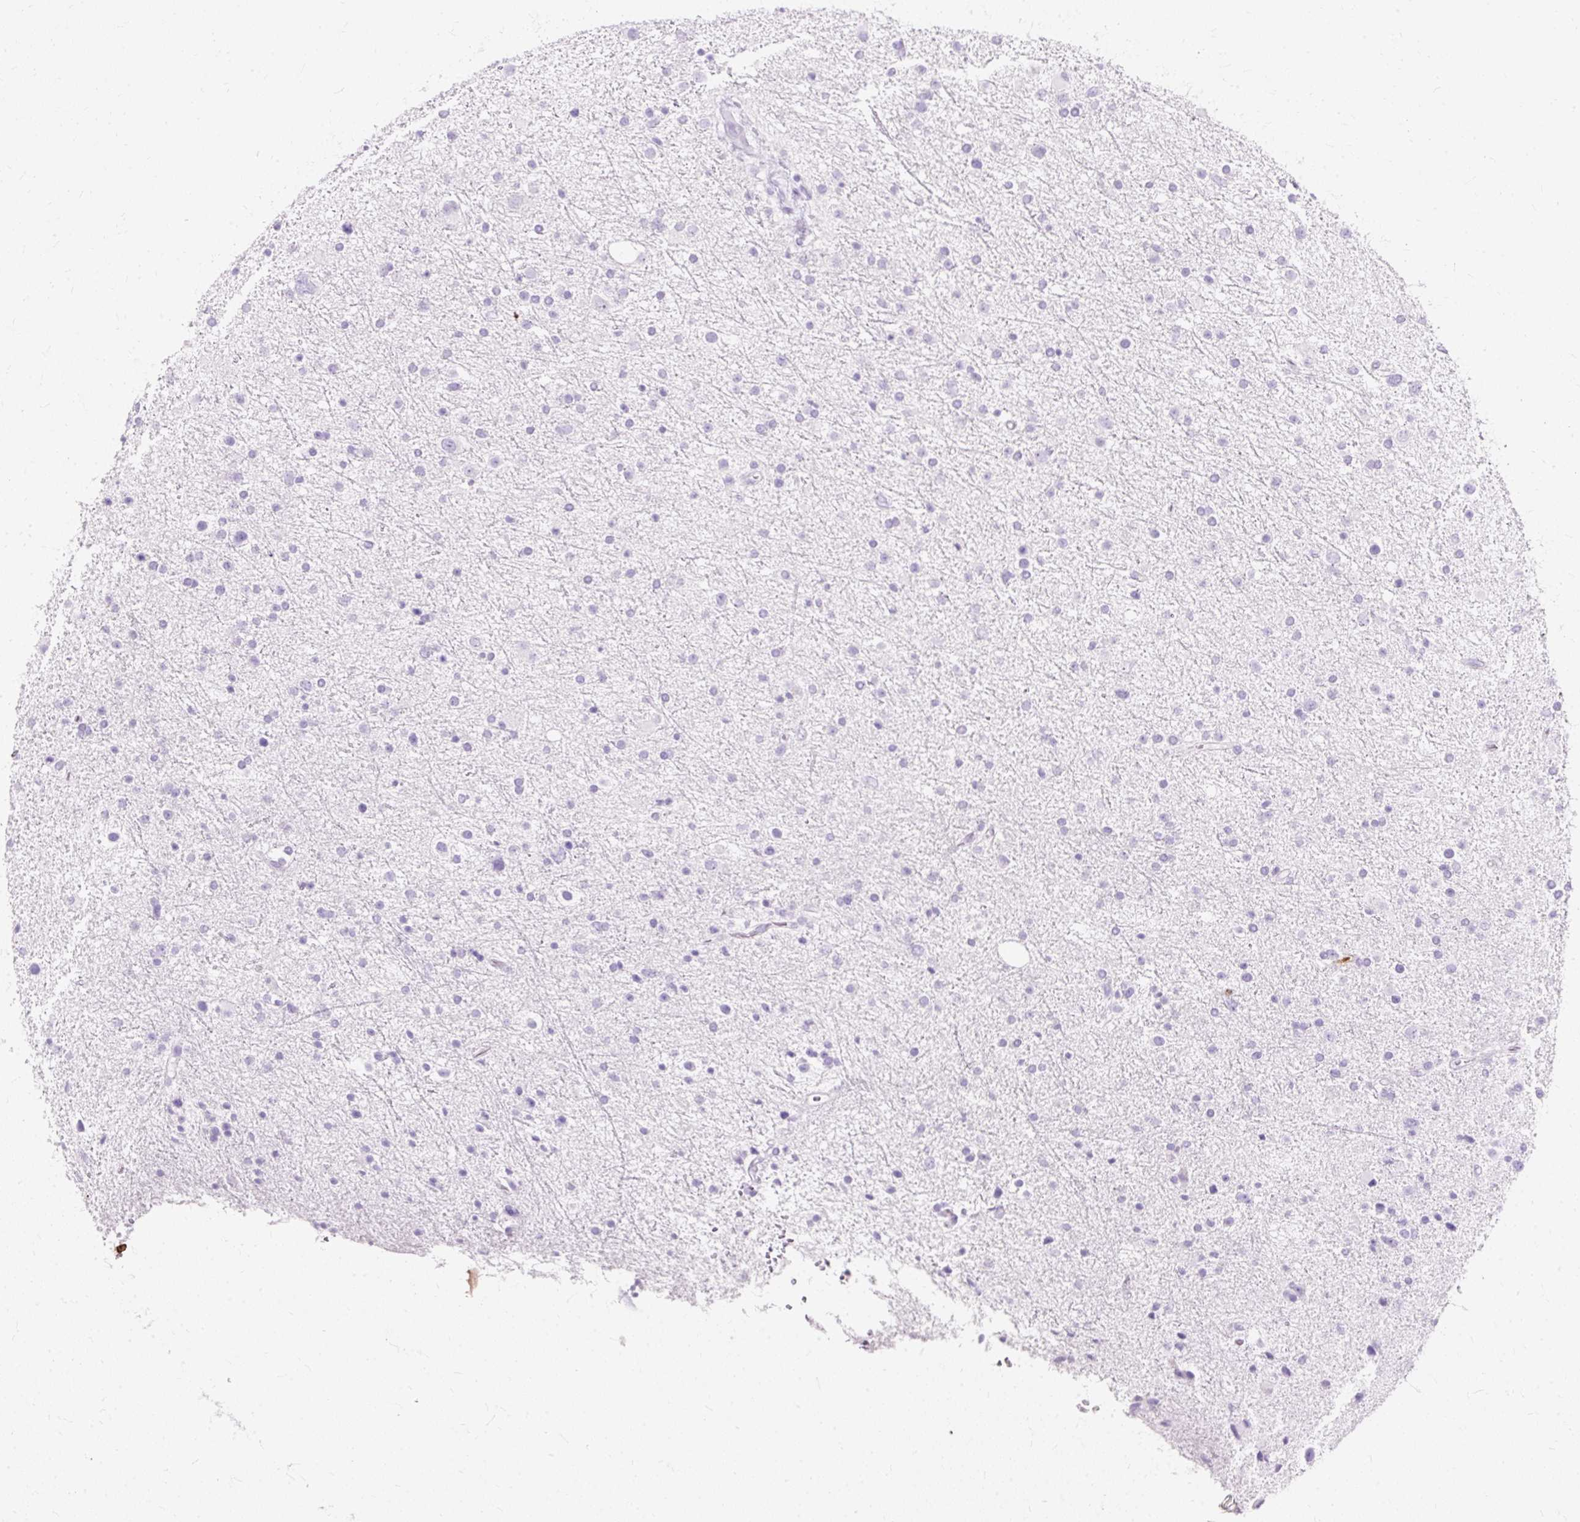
{"staining": {"intensity": "negative", "quantity": "none", "location": "none"}, "tissue": "glioma", "cell_type": "Tumor cells", "image_type": "cancer", "snomed": [{"axis": "morphology", "description": "Glioma, malignant, Low grade"}, {"axis": "topography", "description": "Brain"}], "caption": "This is a micrograph of immunohistochemistry staining of glioma, which shows no positivity in tumor cells.", "gene": "DEFA1", "patient": {"sex": "female", "age": 32}}